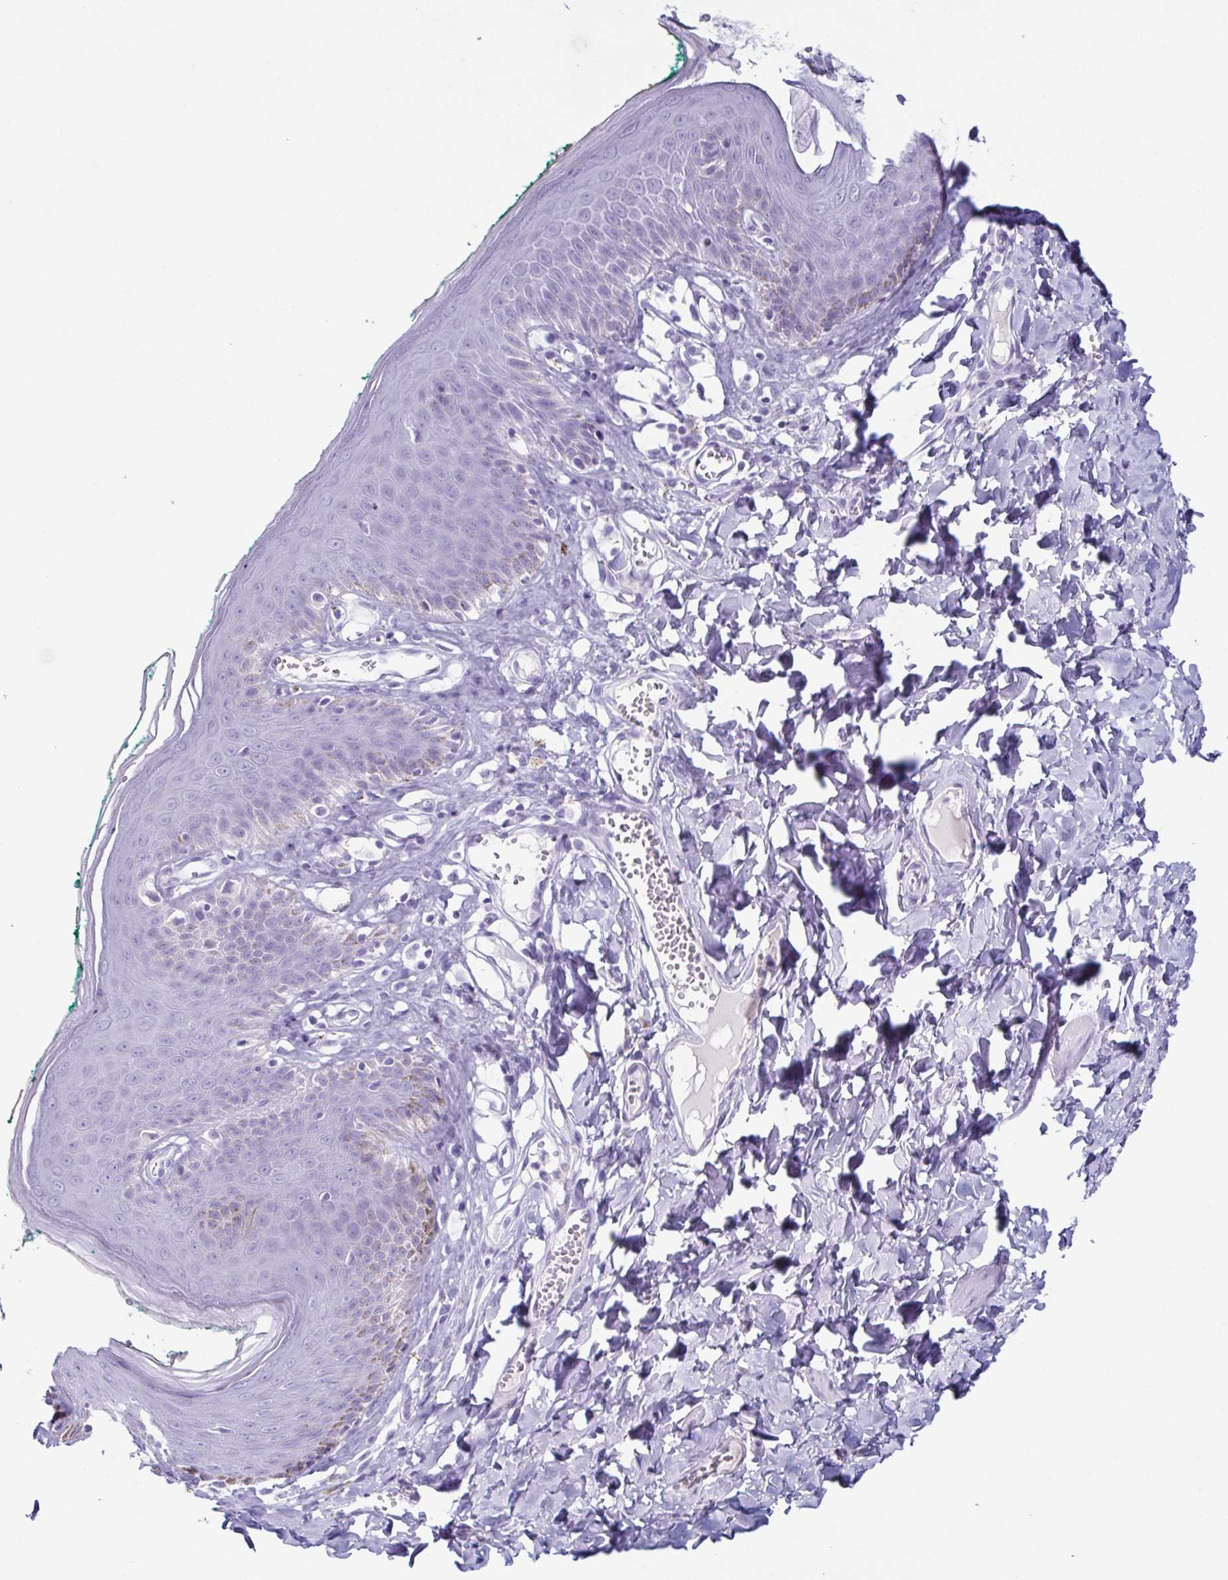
{"staining": {"intensity": "moderate", "quantity": "<25%", "location": "cytoplasmic/membranous"}, "tissue": "skin", "cell_type": "Epidermal cells", "image_type": "normal", "snomed": [{"axis": "morphology", "description": "Normal tissue, NOS"}, {"axis": "topography", "description": "Vulva"}, {"axis": "topography", "description": "Peripheral nerve tissue"}], "caption": "DAB immunohistochemical staining of normal skin demonstrates moderate cytoplasmic/membranous protein expression in about <25% of epidermal cells. The staining was performed using DAB, with brown indicating positive protein expression. Nuclei are stained blue with hematoxylin.", "gene": "ENKUR", "patient": {"sex": "female", "age": 66}}